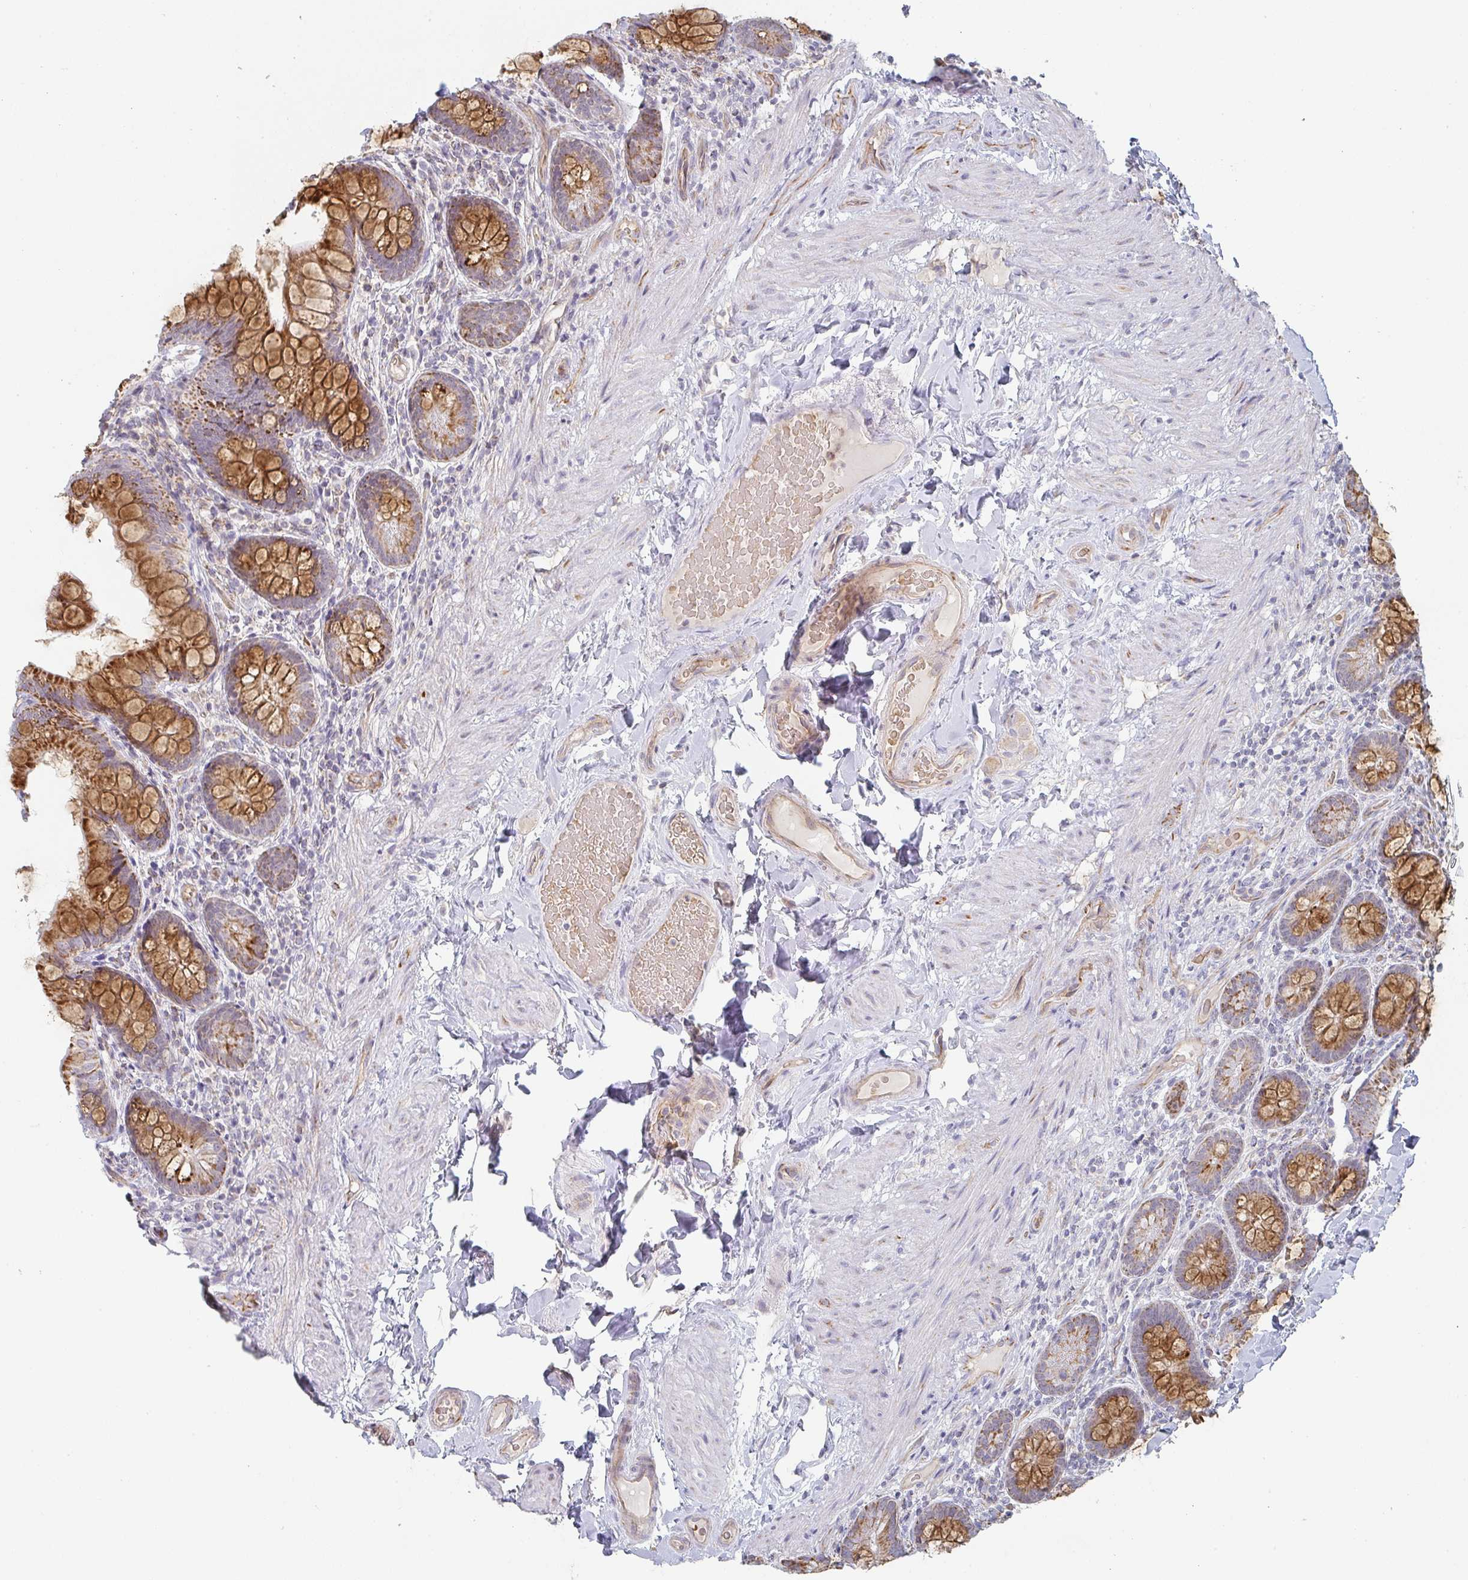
{"staining": {"intensity": "strong", "quantity": ">75%", "location": "cytoplasmic/membranous"}, "tissue": "small intestine", "cell_type": "Glandular cells", "image_type": "normal", "snomed": [{"axis": "morphology", "description": "Normal tissue, NOS"}, {"axis": "topography", "description": "Small intestine"}], "caption": "Immunohistochemical staining of benign small intestine demonstrates strong cytoplasmic/membranous protein positivity in about >75% of glandular cells.", "gene": "ZNF526", "patient": {"sex": "male", "age": 70}}